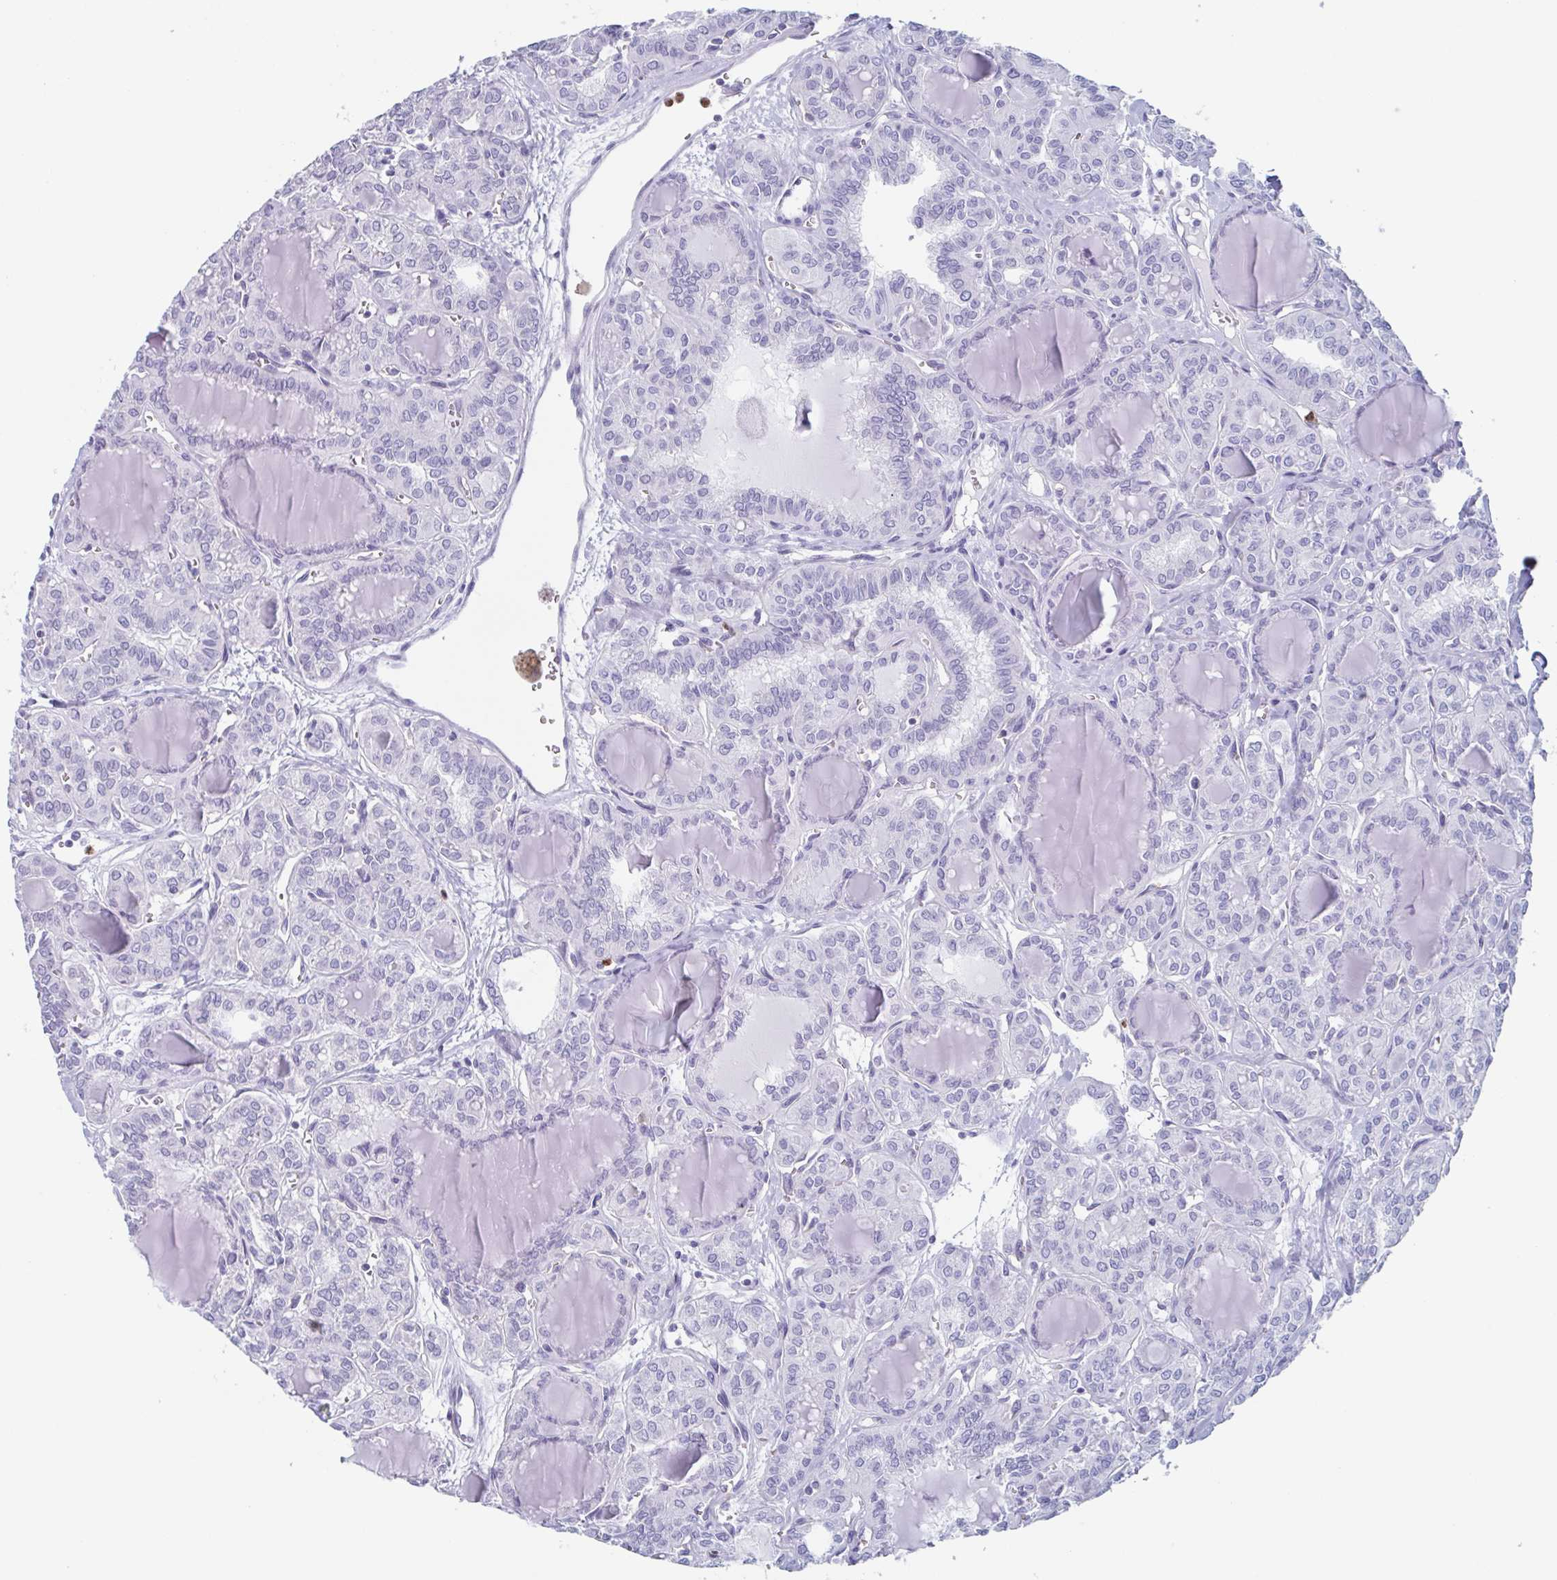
{"staining": {"intensity": "negative", "quantity": "none", "location": "none"}, "tissue": "thyroid cancer", "cell_type": "Tumor cells", "image_type": "cancer", "snomed": [{"axis": "morphology", "description": "Papillary adenocarcinoma, NOS"}, {"axis": "topography", "description": "Thyroid gland"}], "caption": "Immunohistochemistry (IHC) micrograph of thyroid papillary adenocarcinoma stained for a protein (brown), which exhibits no expression in tumor cells.", "gene": "BPI", "patient": {"sex": "female", "age": 41}}